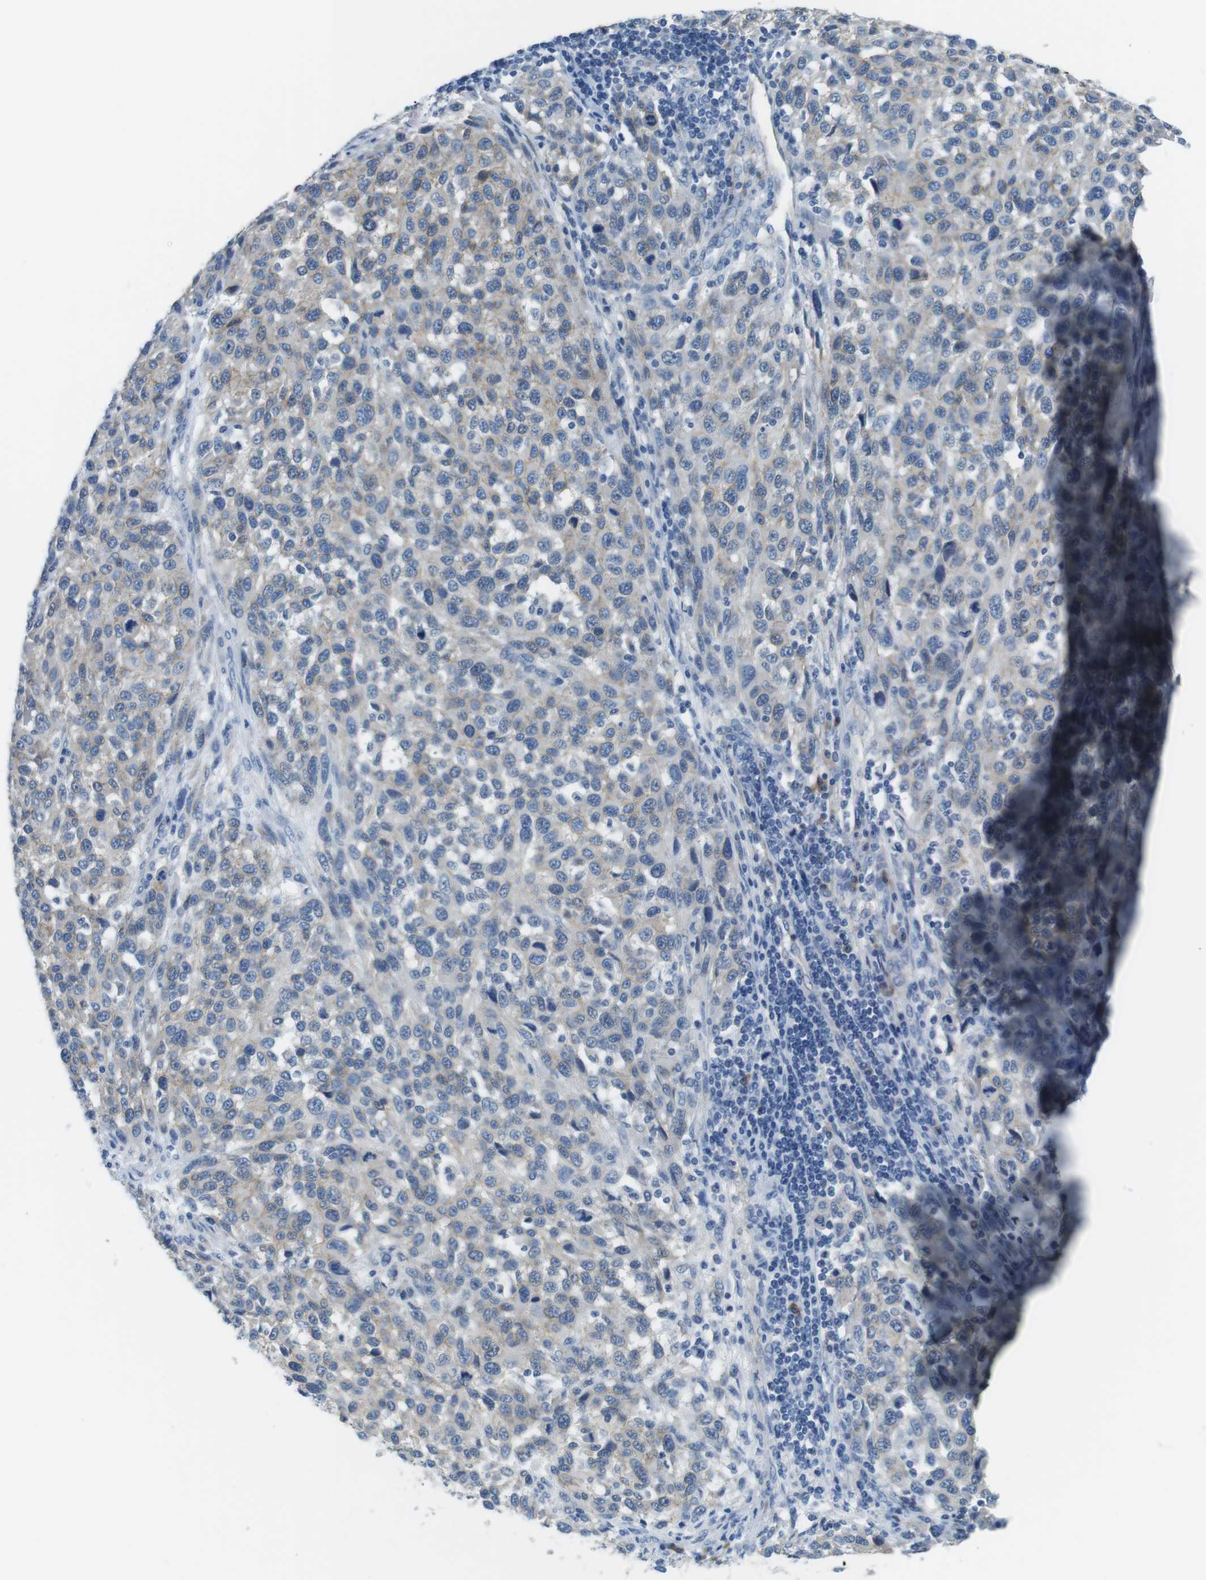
{"staining": {"intensity": "weak", "quantity": "25%-75%", "location": "cytoplasmic/membranous"}, "tissue": "melanoma", "cell_type": "Tumor cells", "image_type": "cancer", "snomed": [{"axis": "morphology", "description": "Malignant melanoma, Metastatic site"}, {"axis": "topography", "description": "Lymph node"}], "caption": "High-magnification brightfield microscopy of malignant melanoma (metastatic site) stained with DAB (3,3'-diaminobenzidine) (brown) and counterstained with hematoxylin (blue). tumor cells exhibit weak cytoplasmic/membranous positivity is appreciated in approximately25%-75% of cells. (DAB IHC, brown staining for protein, blue staining for nuclei).", "gene": "SLC6A6", "patient": {"sex": "male", "age": 61}}